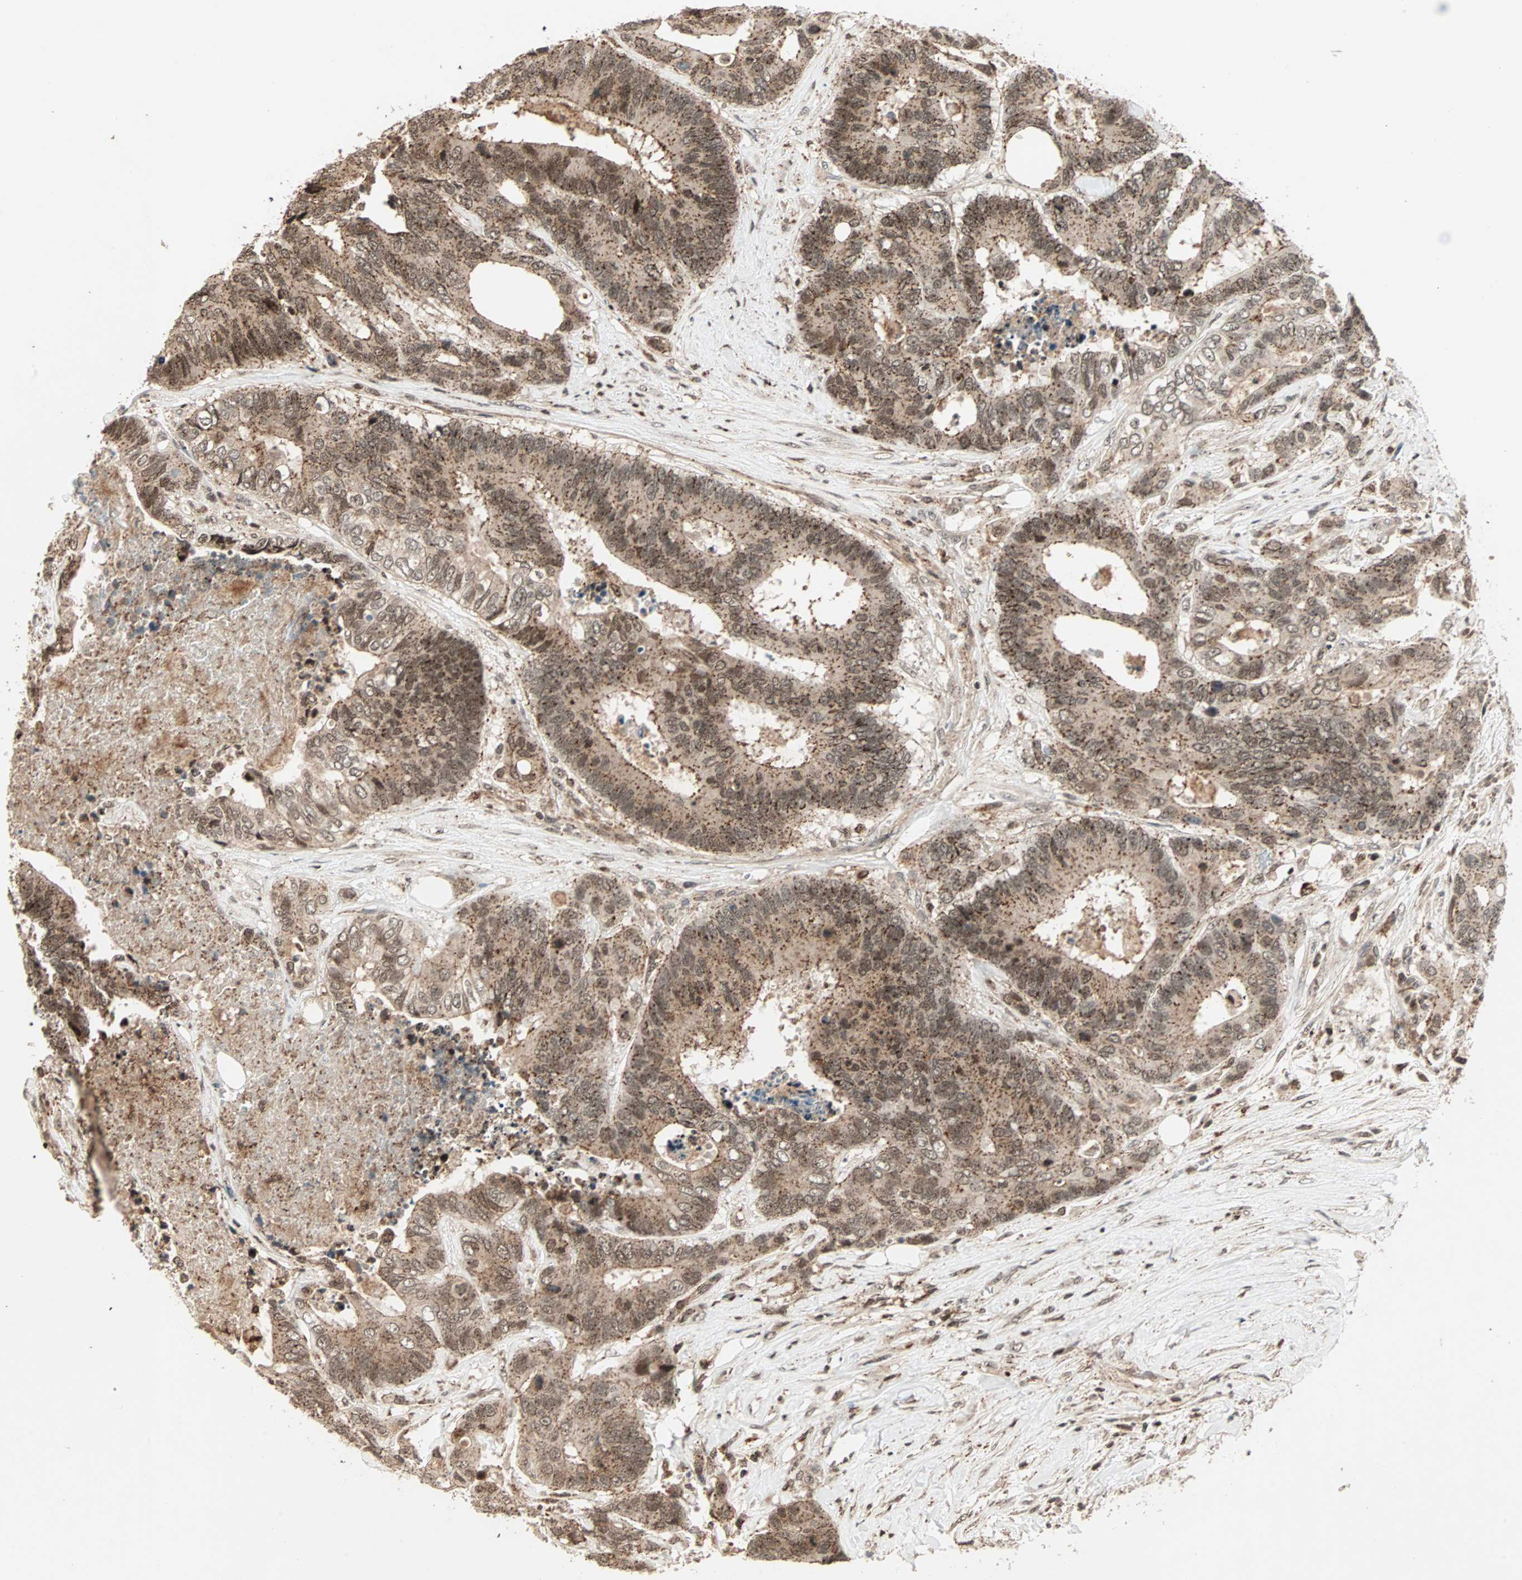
{"staining": {"intensity": "strong", "quantity": ">75%", "location": "cytoplasmic/membranous,nuclear"}, "tissue": "colorectal cancer", "cell_type": "Tumor cells", "image_type": "cancer", "snomed": [{"axis": "morphology", "description": "Adenocarcinoma, NOS"}, {"axis": "topography", "description": "Rectum"}], "caption": "A photomicrograph showing strong cytoplasmic/membranous and nuclear staining in approximately >75% of tumor cells in colorectal cancer, as visualized by brown immunohistochemical staining.", "gene": "ZBED9", "patient": {"sex": "male", "age": 55}}